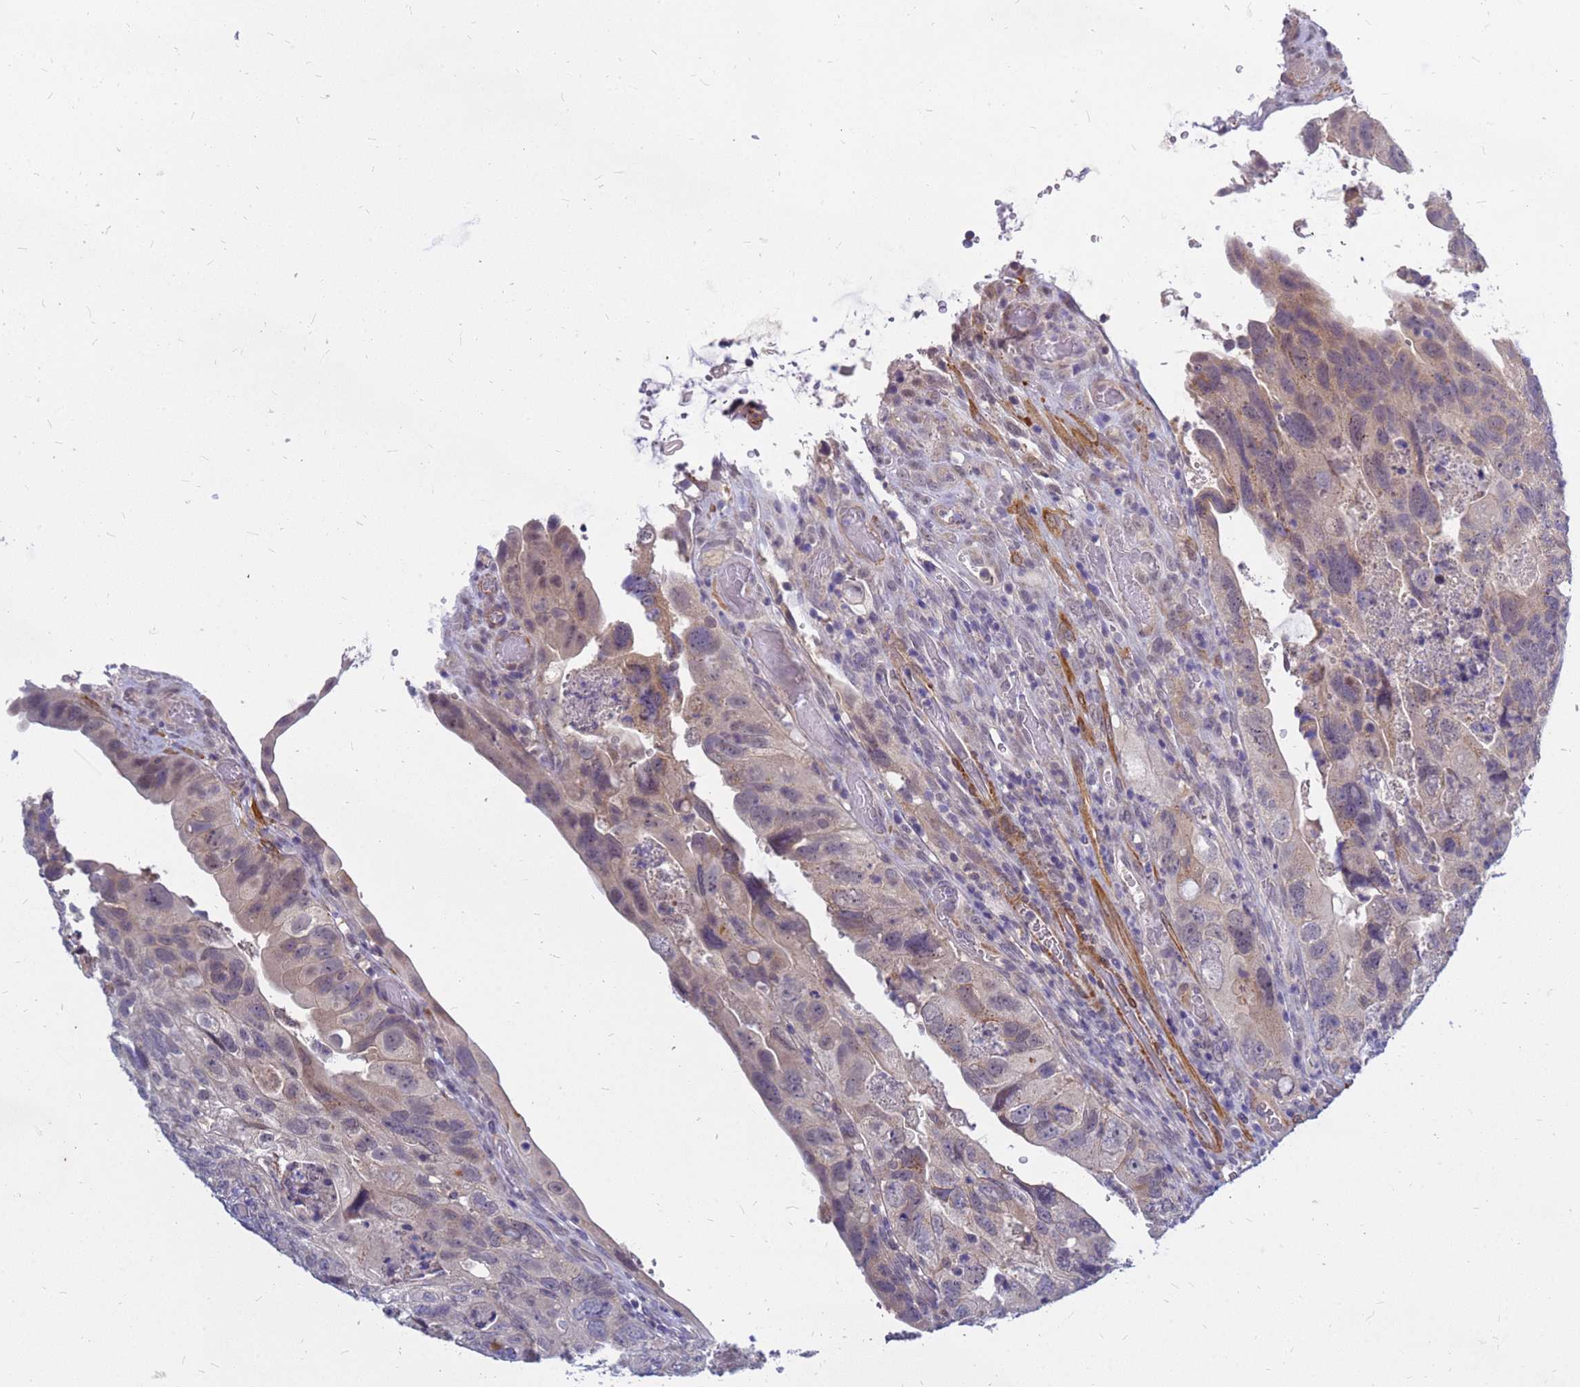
{"staining": {"intensity": "weak", "quantity": "<25%", "location": "cytoplasmic/membranous,nuclear"}, "tissue": "colorectal cancer", "cell_type": "Tumor cells", "image_type": "cancer", "snomed": [{"axis": "morphology", "description": "Adenocarcinoma, NOS"}, {"axis": "topography", "description": "Rectum"}], "caption": "The micrograph exhibits no staining of tumor cells in colorectal cancer.", "gene": "SRGAP3", "patient": {"sex": "male", "age": 63}}